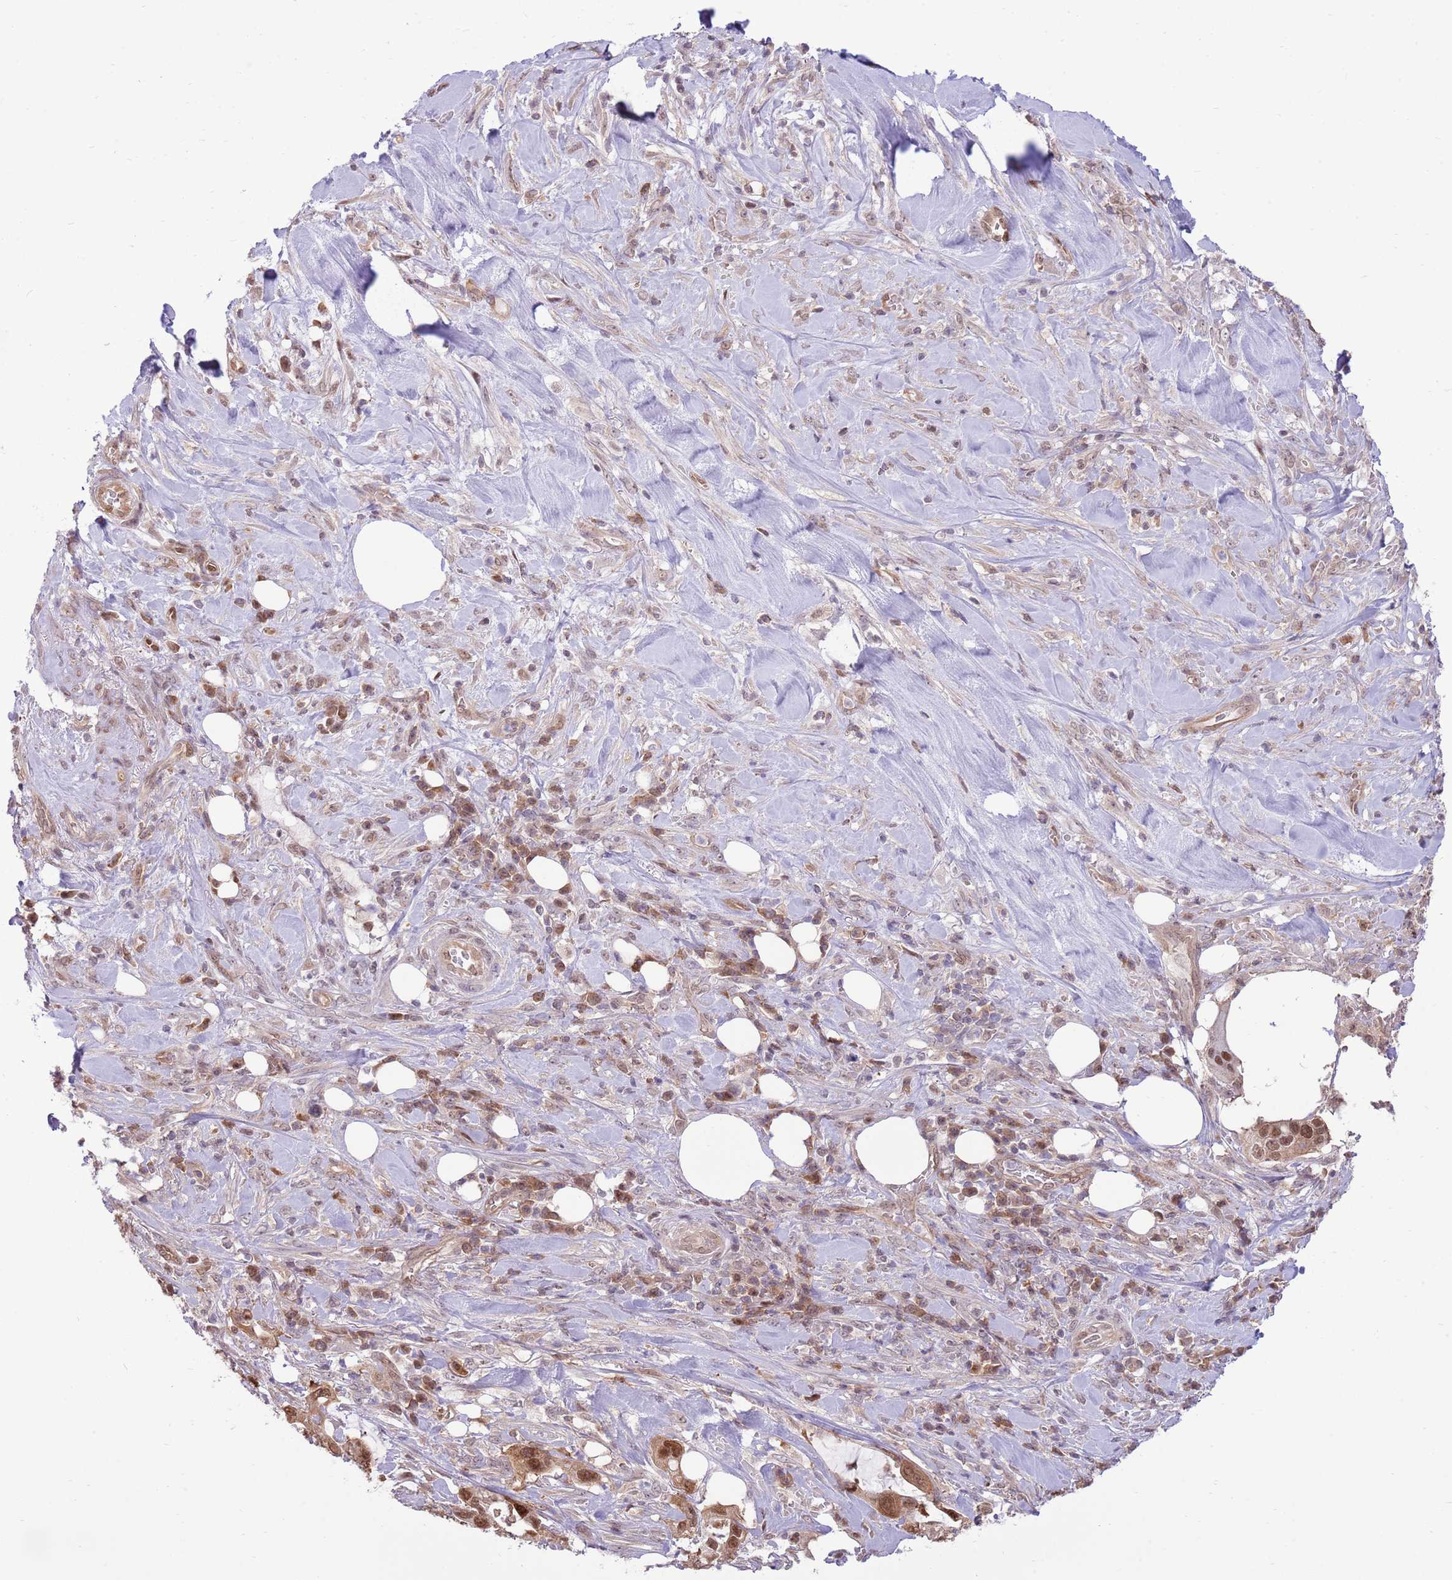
{"staining": {"intensity": "moderate", "quantity": ">75%", "location": "nuclear"}, "tissue": "pancreatic cancer", "cell_type": "Tumor cells", "image_type": "cancer", "snomed": [{"axis": "morphology", "description": "Adenocarcinoma, NOS"}, {"axis": "topography", "description": "Pancreas"}], "caption": "Immunohistochemical staining of pancreatic cancer (adenocarcinoma) exhibits moderate nuclear protein staining in approximately >75% of tumor cells.", "gene": "NSFL1C", "patient": {"sex": "female", "age": 61}}